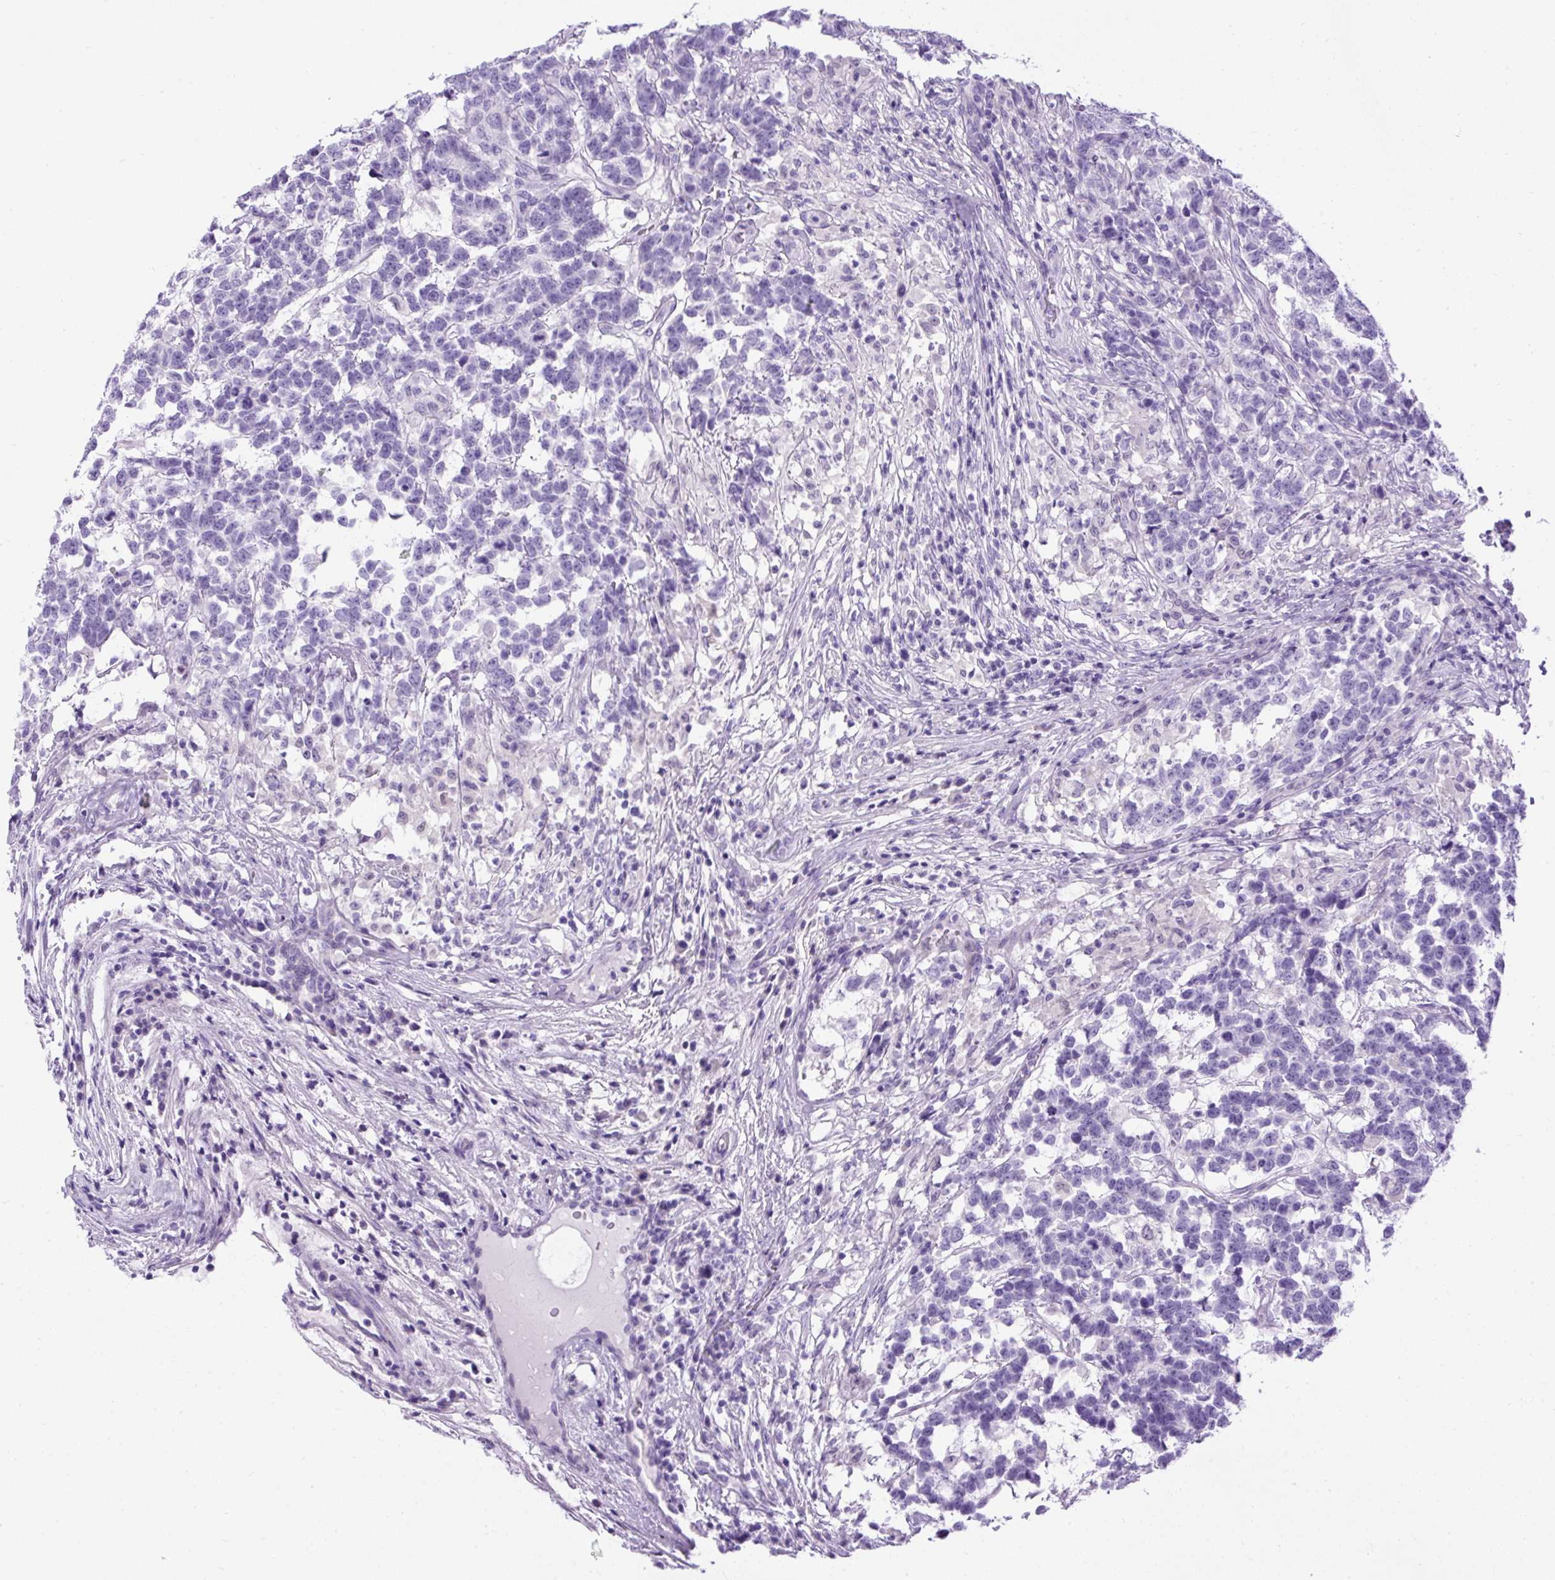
{"staining": {"intensity": "negative", "quantity": "none", "location": "none"}, "tissue": "testis cancer", "cell_type": "Tumor cells", "image_type": "cancer", "snomed": [{"axis": "morphology", "description": "Carcinoma, Embryonal, NOS"}, {"axis": "topography", "description": "Testis"}], "caption": "High magnification brightfield microscopy of testis cancer stained with DAB (brown) and counterstained with hematoxylin (blue): tumor cells show no significant positivity.", "gene": "UPP1", "patient": {"sex": "male", "age": 26}}